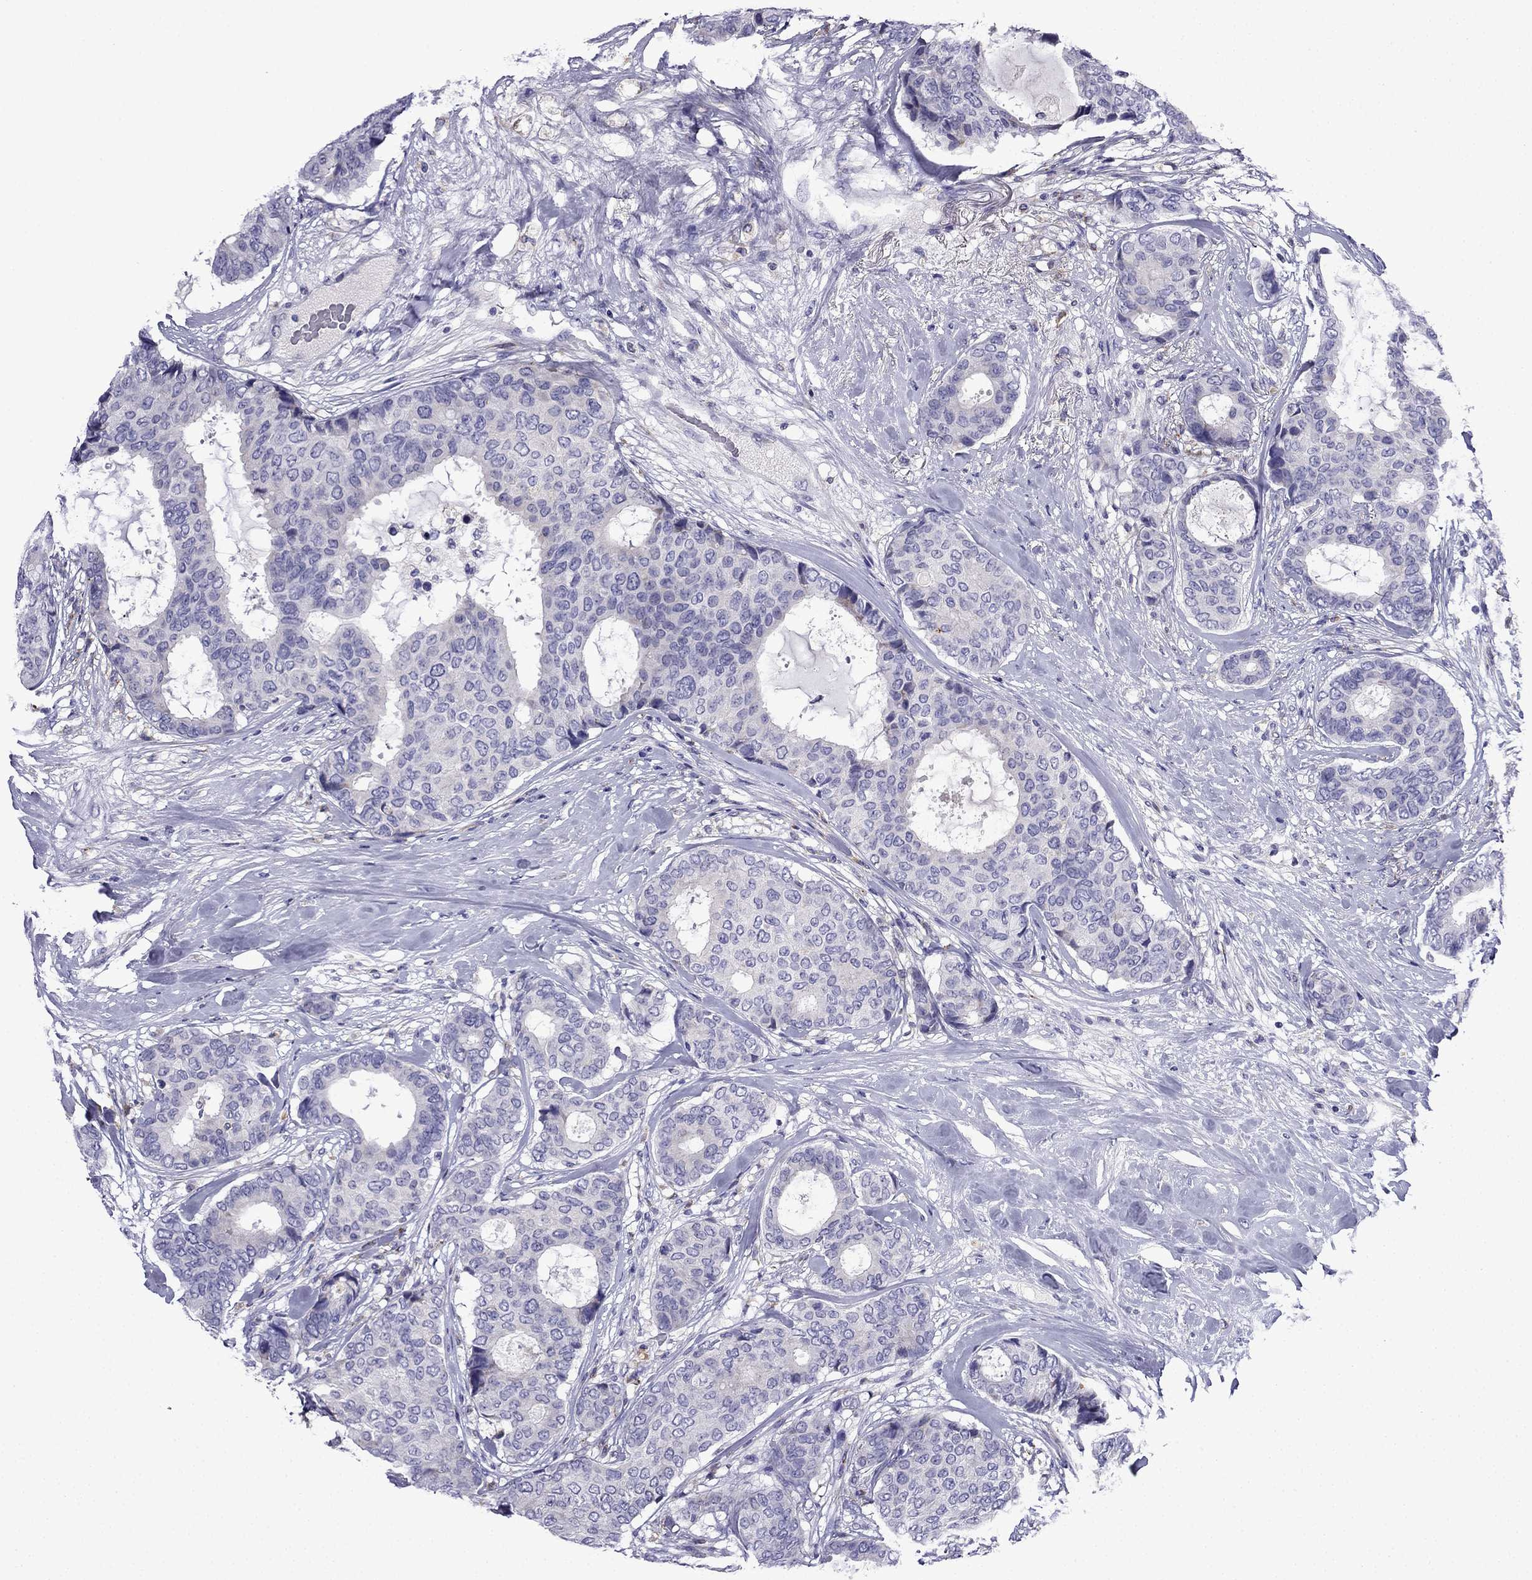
{"staining": {"intensity": "negative", "quantity": "none", "location": "none"}, "tissue": "breast cancer", "cell_type": "Tumor cells", "image_type": "cancer", "snomed": [{"axis": "morphology", "description": "Duct carcinoma"}, {"axis": "topography", "description": "Breast"}], "caption": "The IHC photomicrograph has no significant expression in tumor cells of breast cancer tissue.", "gene": "TSSK4", "patient": {"sex": "female", "age": 75}}